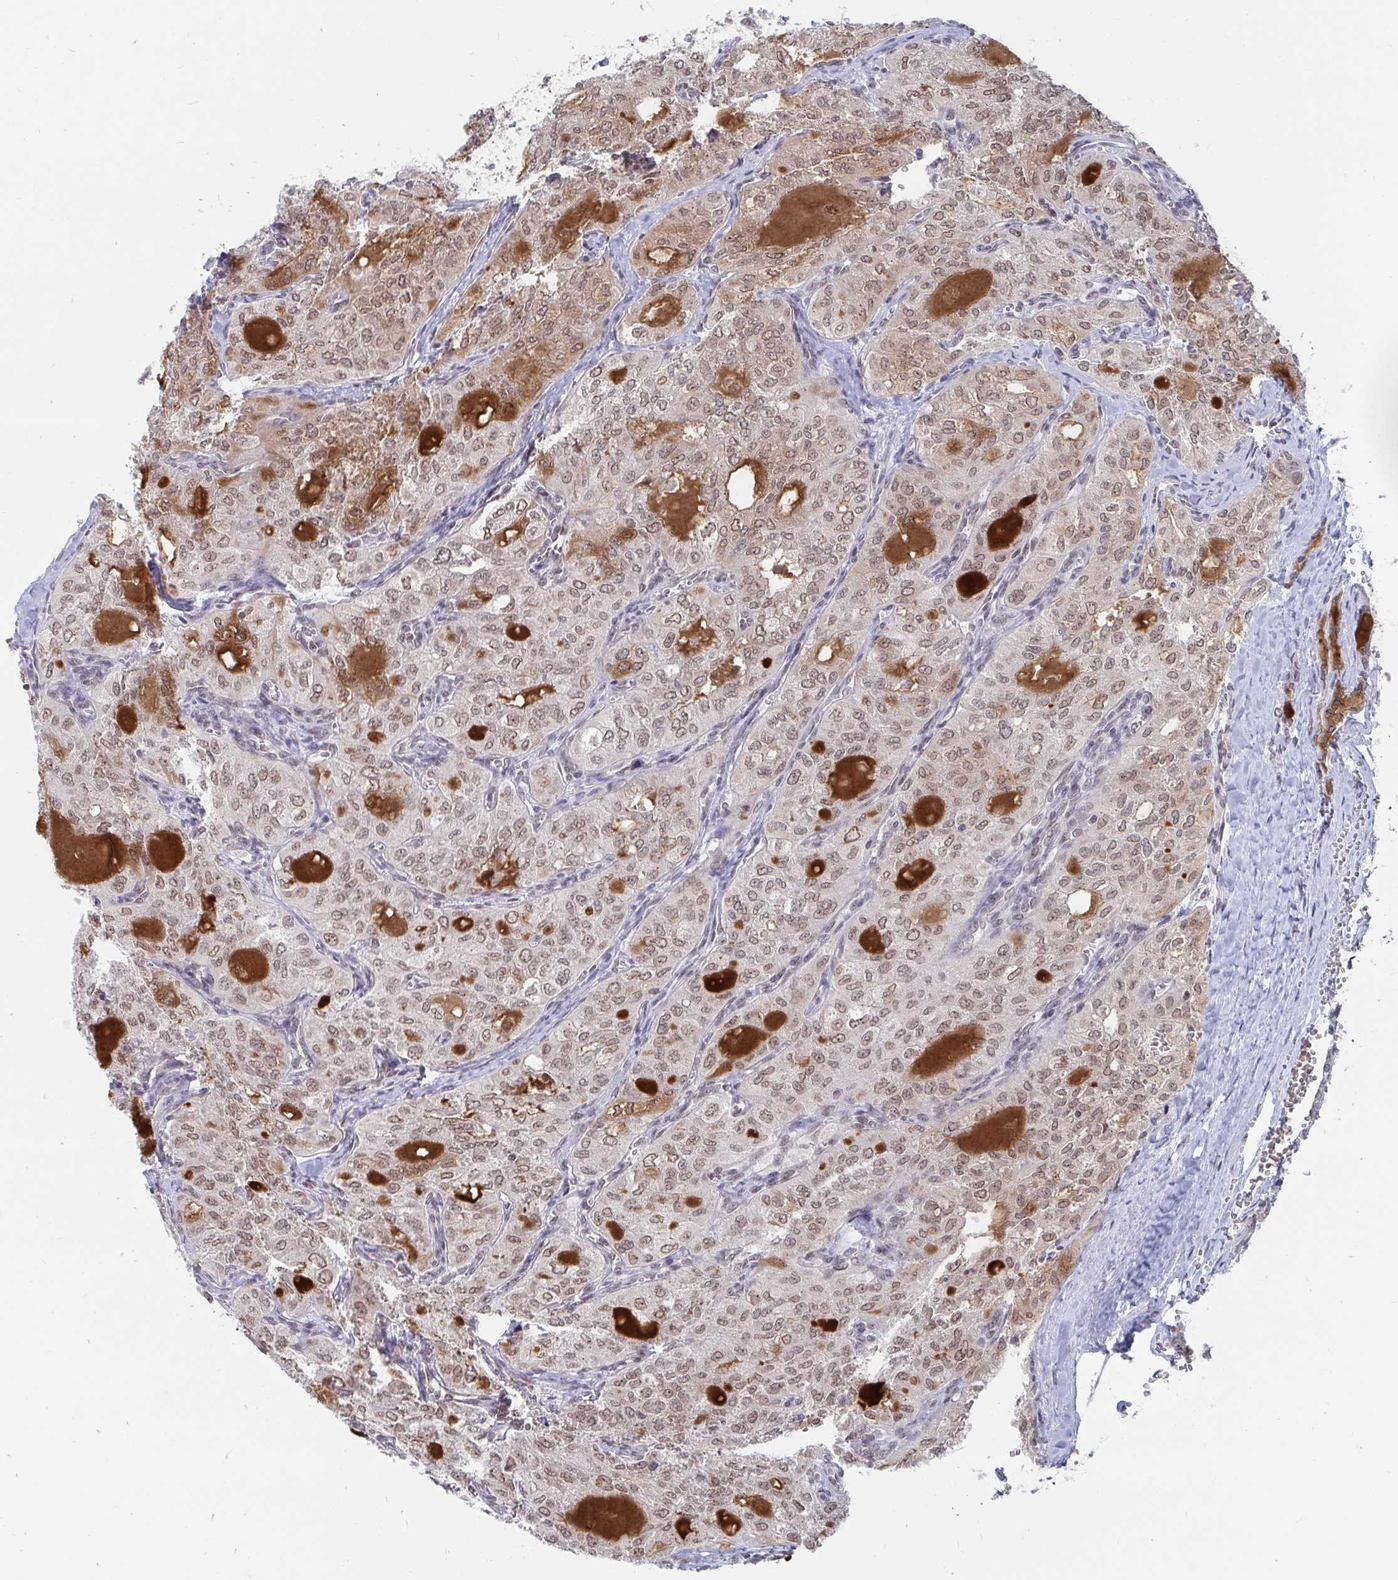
{"staining": {"intensity": "moderate", "quantity": ">75%", "location": "nuclear"}, "tissue": "thyroid cancer", "cell_type": "Tumor cells", "image_type": "cancer", "snomed": [{"axis": "morphology", "description": "Follicular adenoma carcinoma, NOS"}, {"axis": "topography", "description": "Thyroid gland"}], "caption": "Thyroid follicular adenoma carcinoma stained for a protein exhibits moderate nuclear positivity in tumor cells. The protein of interest is shown in brown color, while the nuclei are stained blue.", "gene": "TRIP12", "patient": {"sex": "male", "age": 75}}